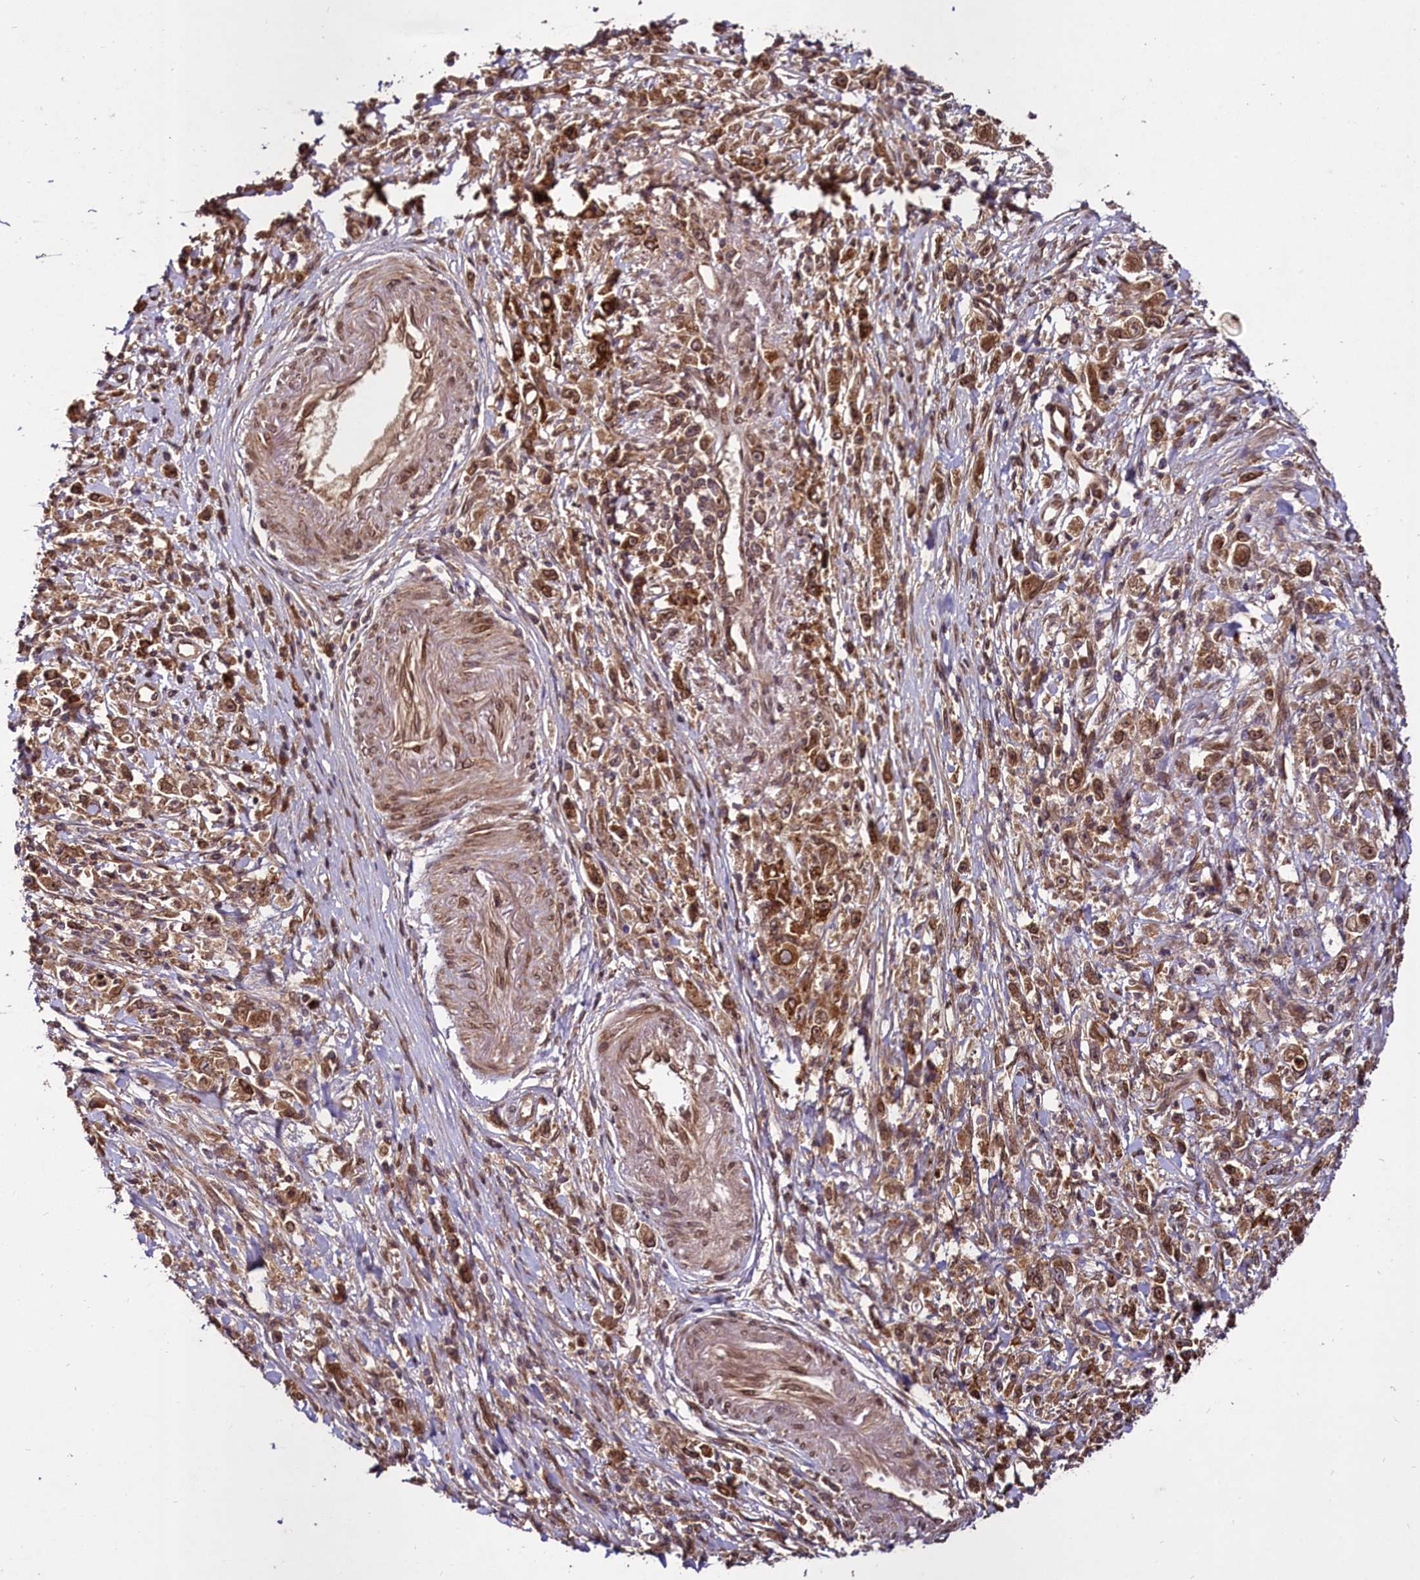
{"staining": {"intensity": "moderate", "quantity": ">75%", "location": "cytoplasmic/membranous"}, "tissue": "stomach cancer", "cell_type": "Tumor cells", "image_type": "cancer", "snomed": [{"axis": "morphology", "description": "Adenocarcinoma, NOS"}, {"axis": "topography", "description": "Stomach"}], "caption": "This image shows immunohistochemistry staining of human adenocarcinoma (stomach), with medium moderate cytoplasmic/membranous positivity in about >75% of tumor cells.", "gene": "DCP1B", "patient": {"sex": "female", "age": 59}}